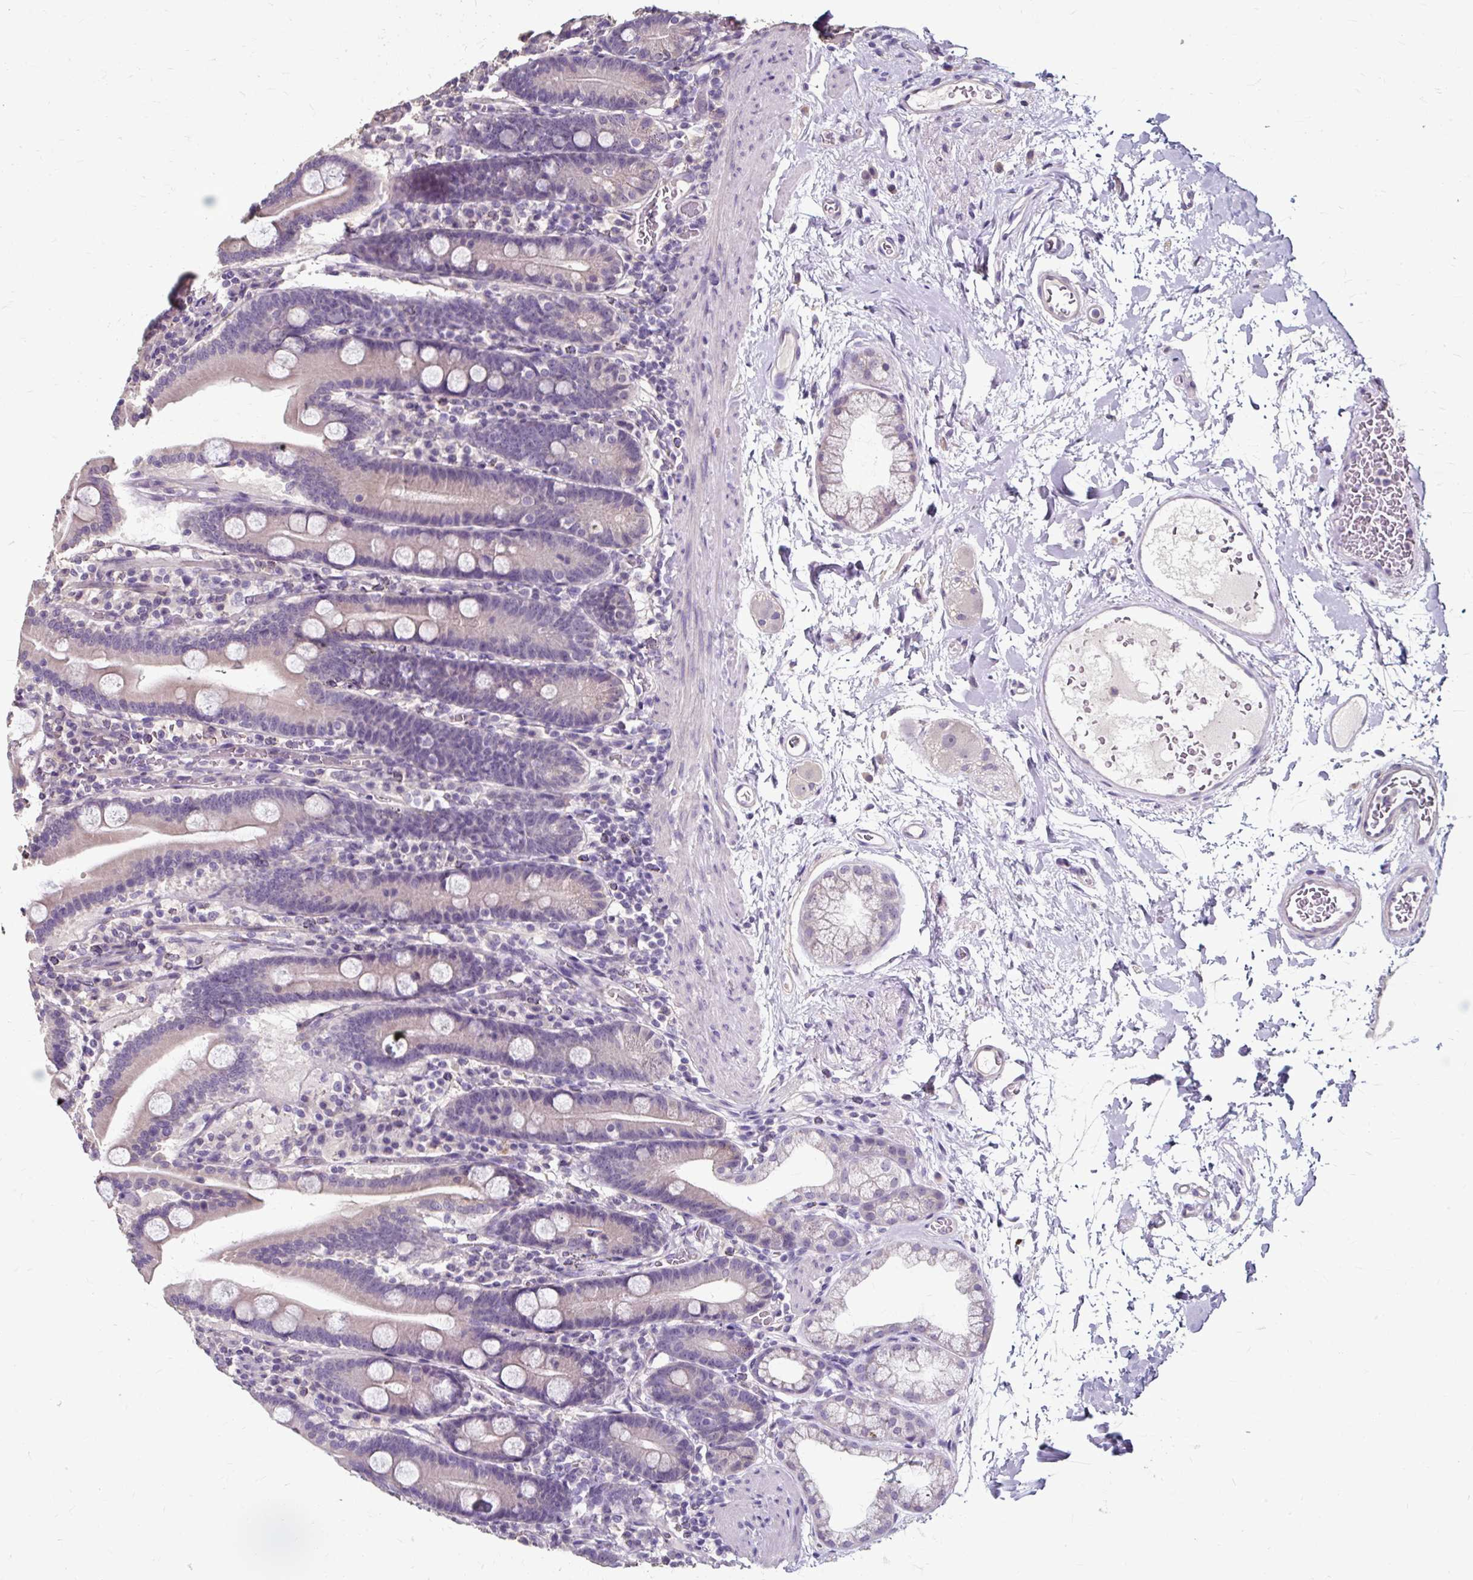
{"staining": {"intensity": "weak", "quantity": "<25%", "location": "cytoplasmic/membranous"}, "tissue": "duodenum", "cell_type": "Glandular cells", "image_type": "normal", "snomed": [{"axis": "morphology", "description": "Normal tissue, NOS"}, {"axis": "topography", "description": "Duodenum"}], "caption": "IHC histopathology image of benign duodenum stained for a protein (brown), which displays no staining in glandular cells.", "gene": "KLHL24", "patient": {"sex": "male", "age": 55}}